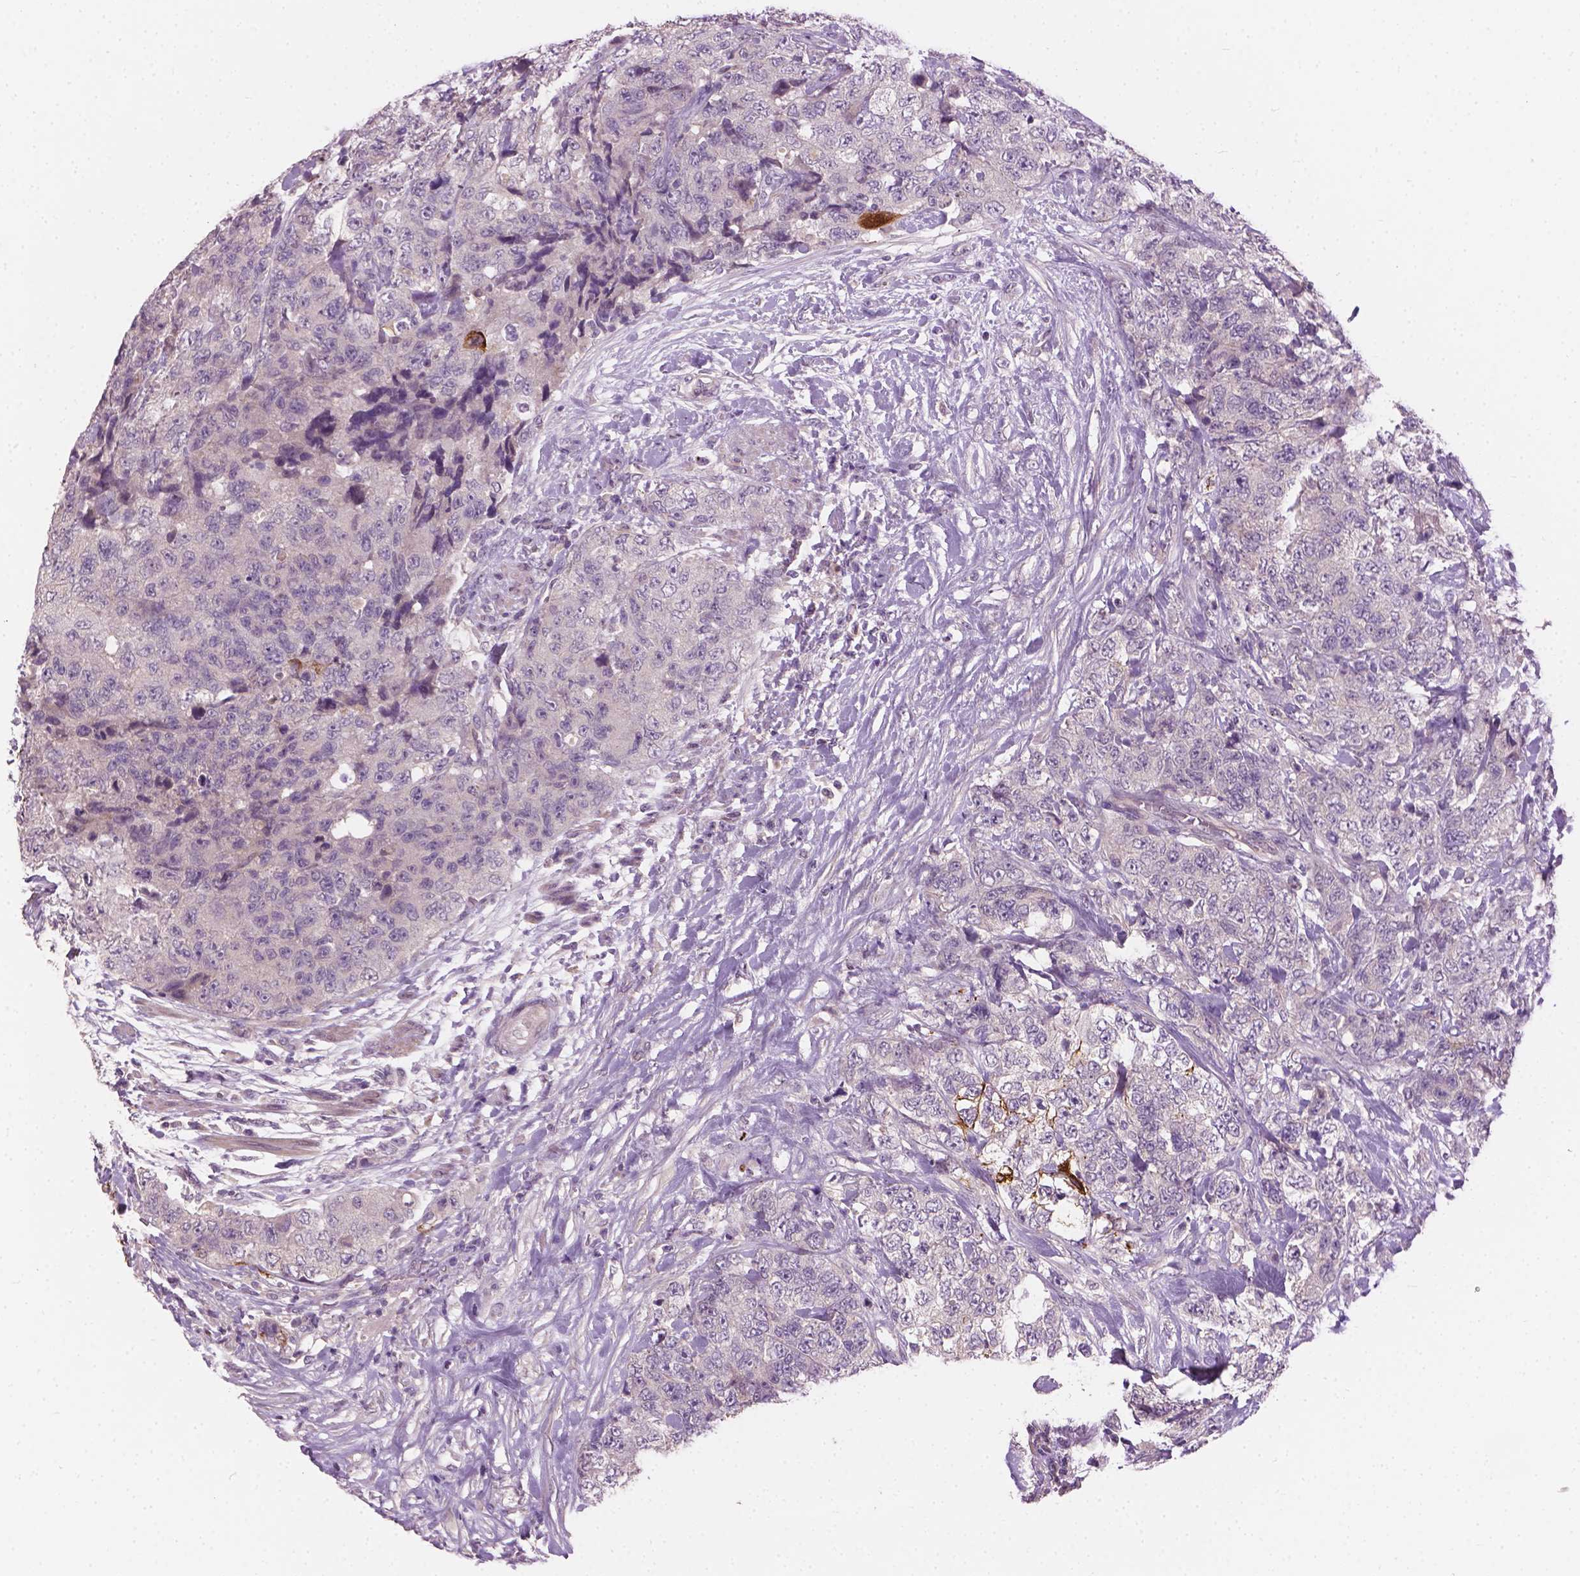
{"staining": {"intensity": "moderate", "quantity": "<25%", "location": "cytoplasmic/membranous"}, "tissue": "urothelial cancer", "cell_type": "Tumor cells", "image_type": "cancer", "snomed": [{"axis": "morphology", "description": "Urothelial carcinoma, High grade"}, {"axis": "topography", "description": "Urinary bladder"}], "caption": "Protein staining displays moderate cytoplasmic/membranous expression in about <25% of tumor cells in urothelial carcinoma (high-grade). Nuclei are stained in blue.", "gene": "KRT17", "patient": {"sex": "female", "age": 78}}